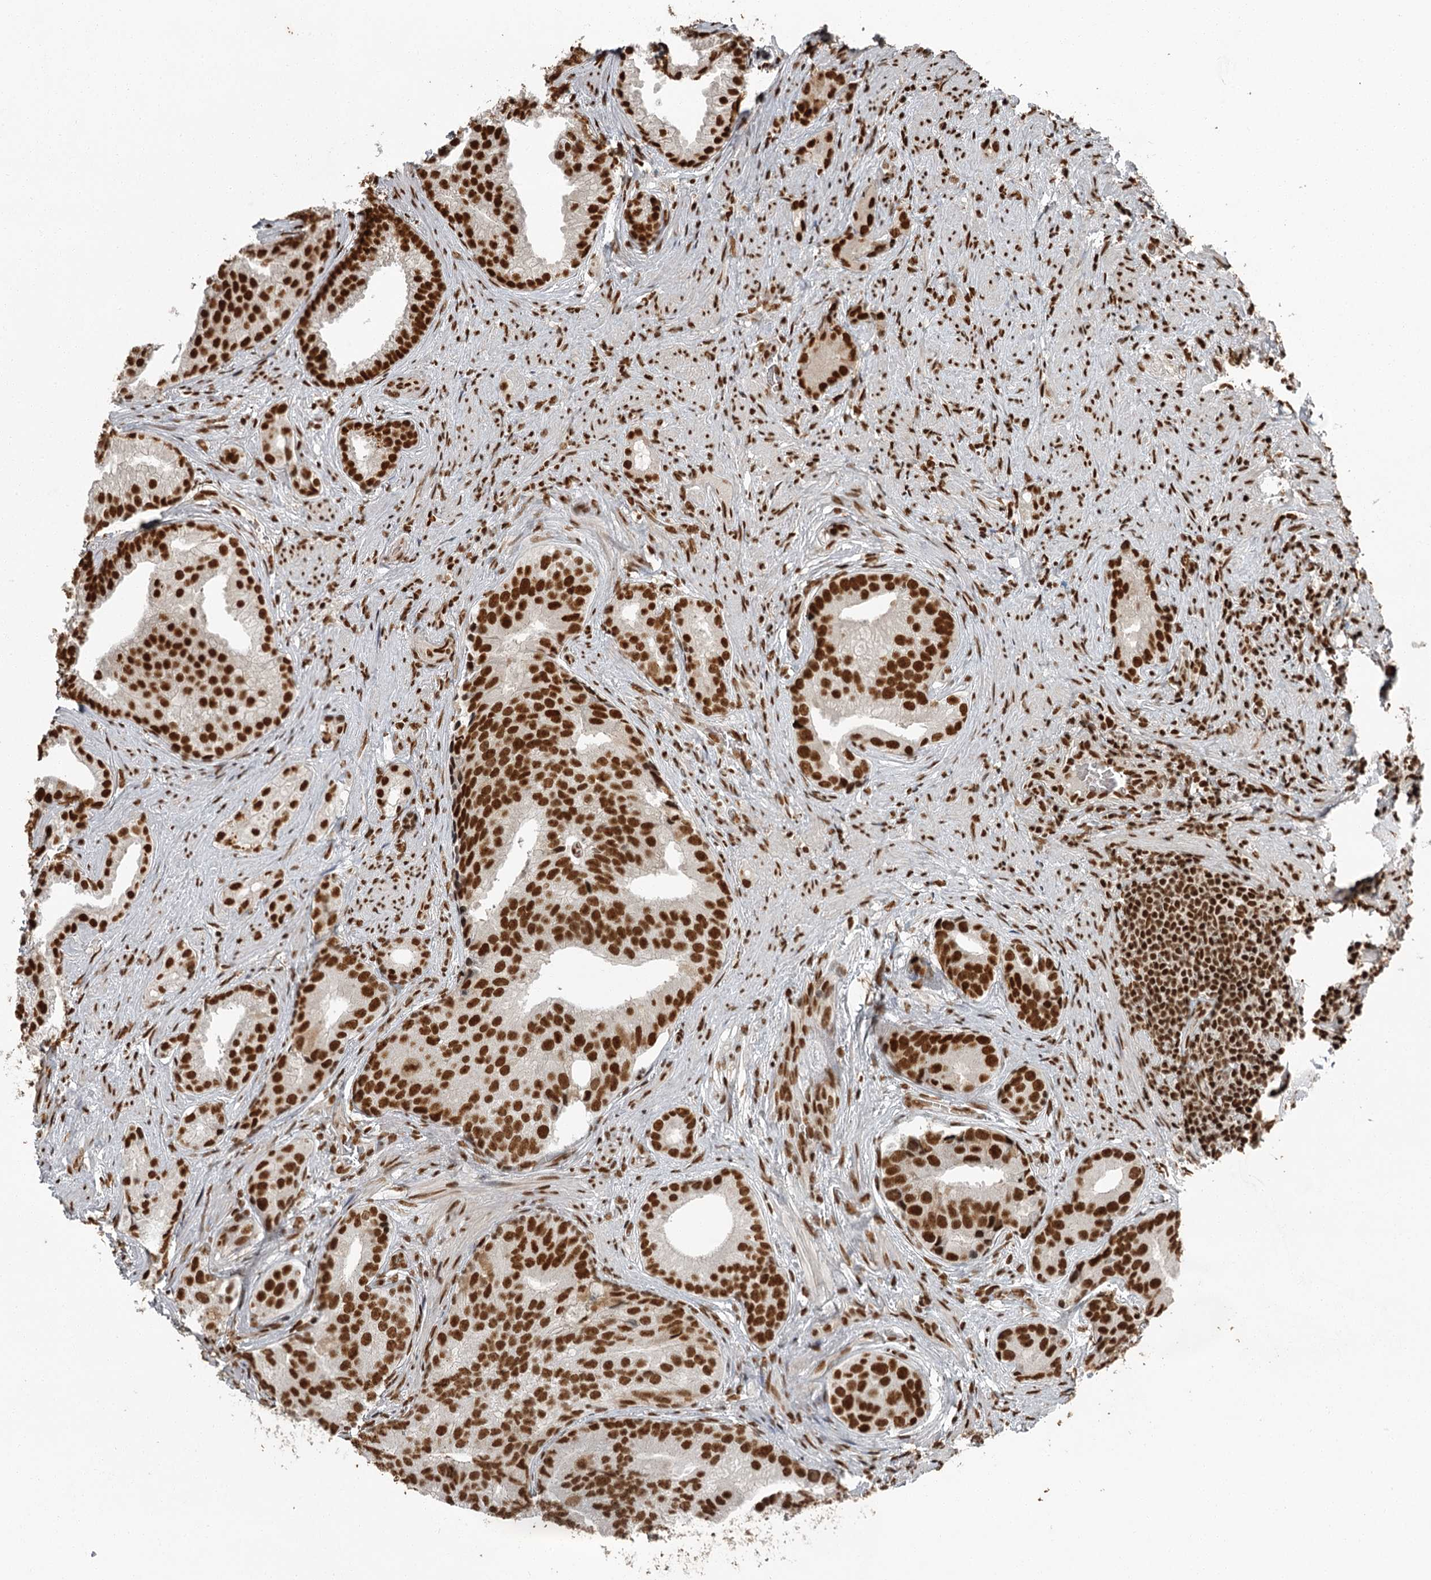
{"staining": {"intensity": "strong", "quantity": ">75%", "location": "nuclear"}, "tissue": "prostate cancer", "cell_type": "Tumor cells", "image_type": "cancer", "snomed": [{"axis": "morphology", "description": "Adenocarcinoma, Low grade"}, {"axis": "topography", "description": "Prostate"}], "caption": "Immunohistochemical staining of prostate cancer (adenocarcinoma (low-grade)) exhibits strong nuclear protein positivity in about >75% of tumor cells.", "gene": "RBBP7", "patient": {"sex": "male", "age": 71}}